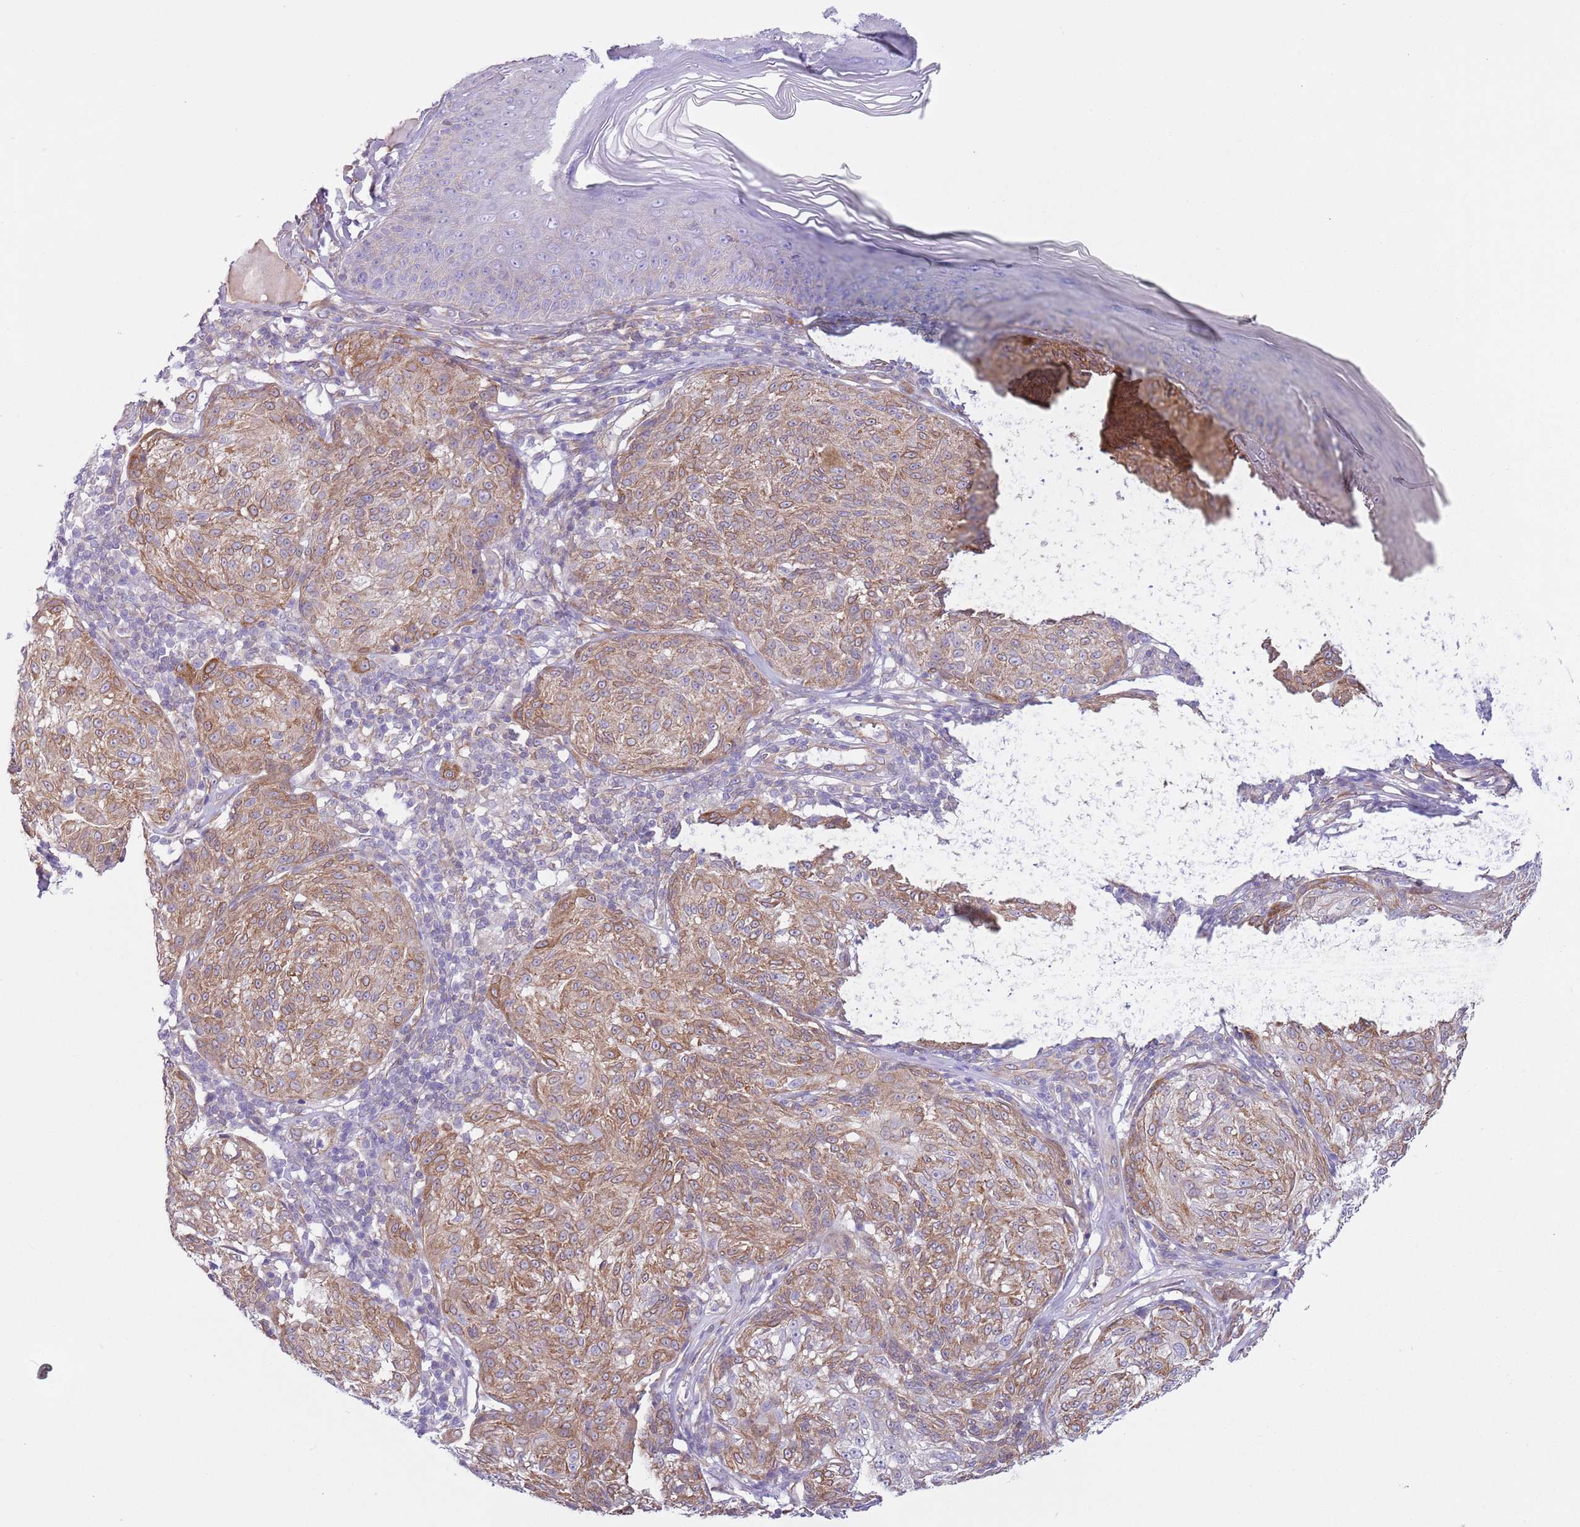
{"staining": {"intensity": "moderate", "quantity": ">75%", "location": "cytoplasmic/membranous"}, "tissue": "melanoma", "cell_type": "Tumor cells", "image_type": "cancer", "snomed": [{"axis": "morphology", "description": "Malignant melanoma, NOS"}, {"axis": "topography", "description": "Skin"}], "caption": "Tumor cells exhibit moderate cytoplasmic/membranous staining in about >75% of cells in melanoma. (Brightfield microscopy of DAB IHC at high magnification).", "gene": "RBP3", "patient": {"sex": "female", "age": 63}}